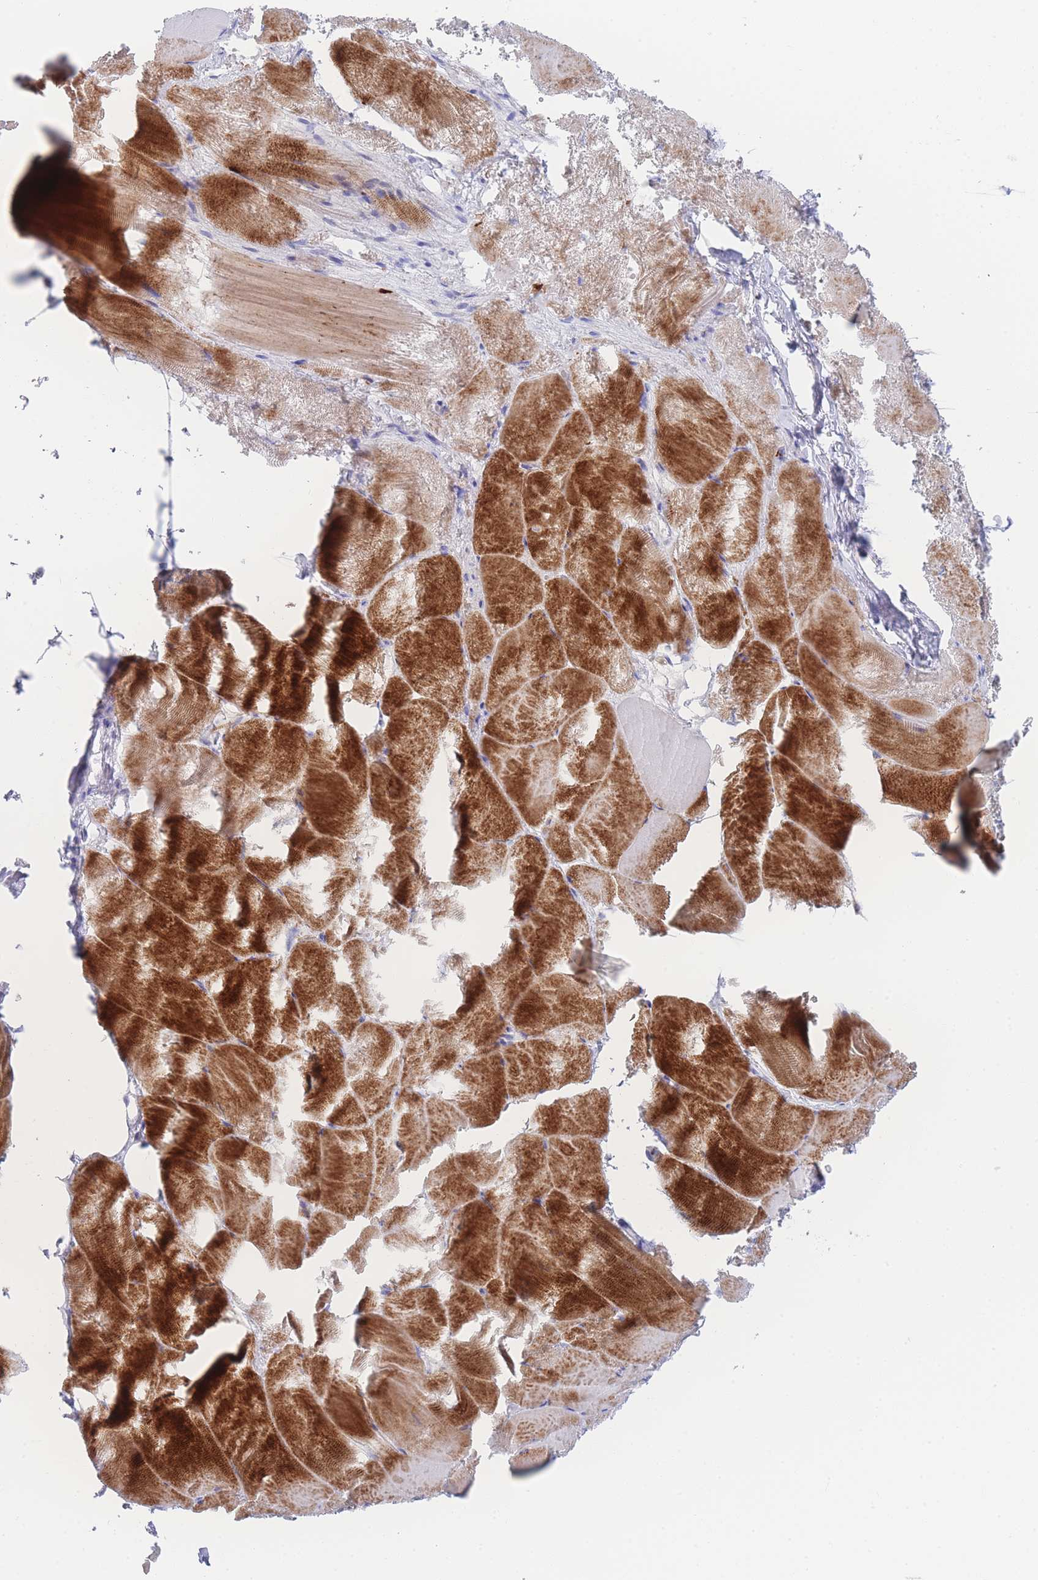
{"staining": {"intensity": "strong", "quantity": "25%-75%", "location": "cytoplasmic/membranous"}, "tissue": "skeletal muscle", "cell_type": "Myocytes", "image_type": "normal", "snomed": [{"axis": "morphology", "description": "Normal tissue, NOS"}, {"axis": "topography", "description": "Skeletal muscle"}], "caption": "This image reveals immunohistochemistry (IHC) staining of unremarkable human skeletal muscle, with high strong cytoplasmic/membranous staining in approximately 25%-75% of myocytes.", "gene": "LRRC37A2", "patient": {"sex": "female", "age": 64}}